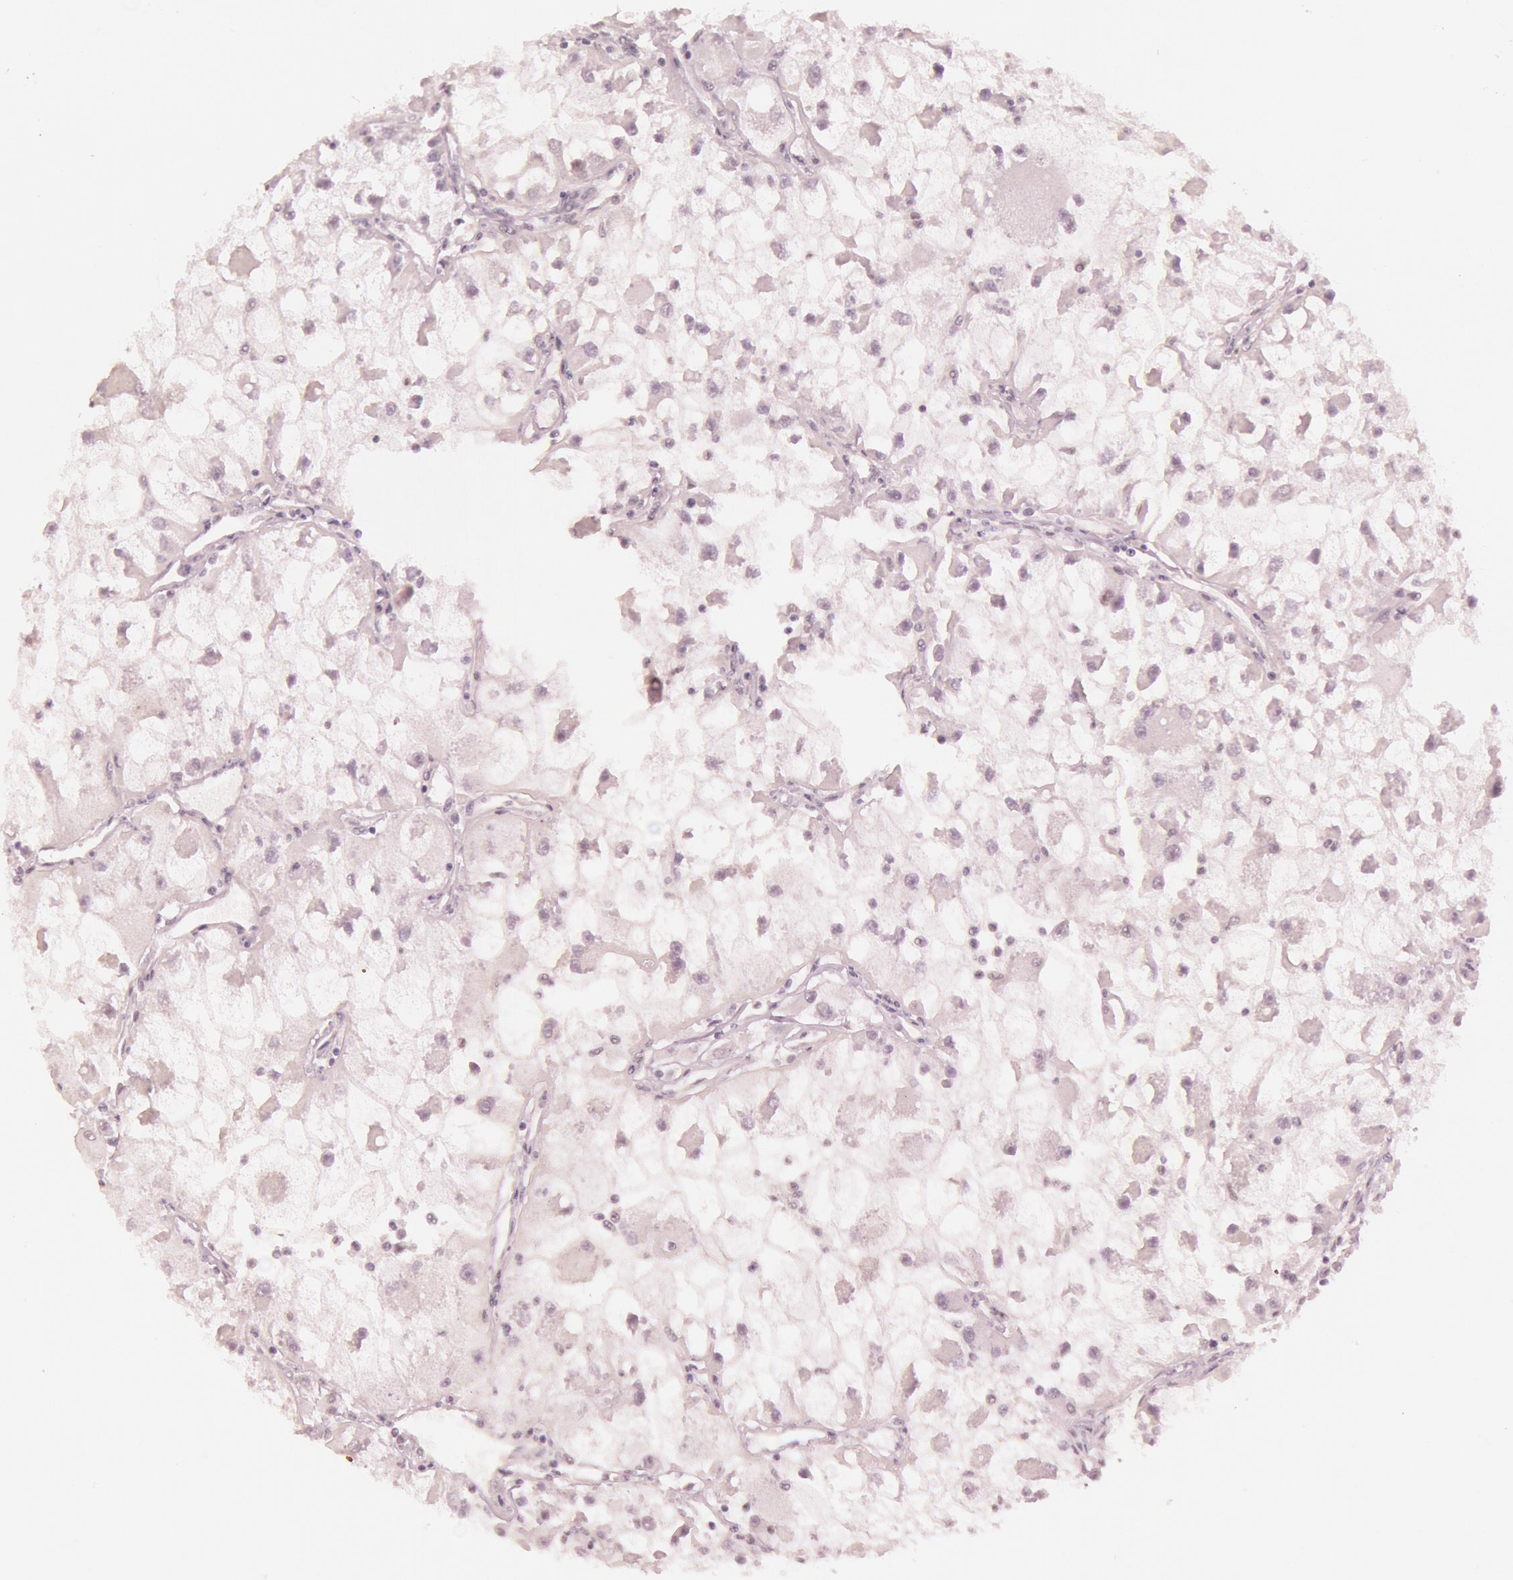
{"staining": {"intensity": "negative", "quantity": "none", "location": "none"}, "tissue": "renal cancer", "cell_type": "Tumor cells", "image_type": "cancer", "snomed": [{"axis": "morphology", "description": "Adenocarcinoma, NOS"}, {"axis": "topography", "description": "Kidney"}], "caption": "A photomicrograph of renal cancer stained for a protein exhibits no brown staining in tumor cells.", "gene": "TASL", "patient": {"sex": "female", "age": 73}}